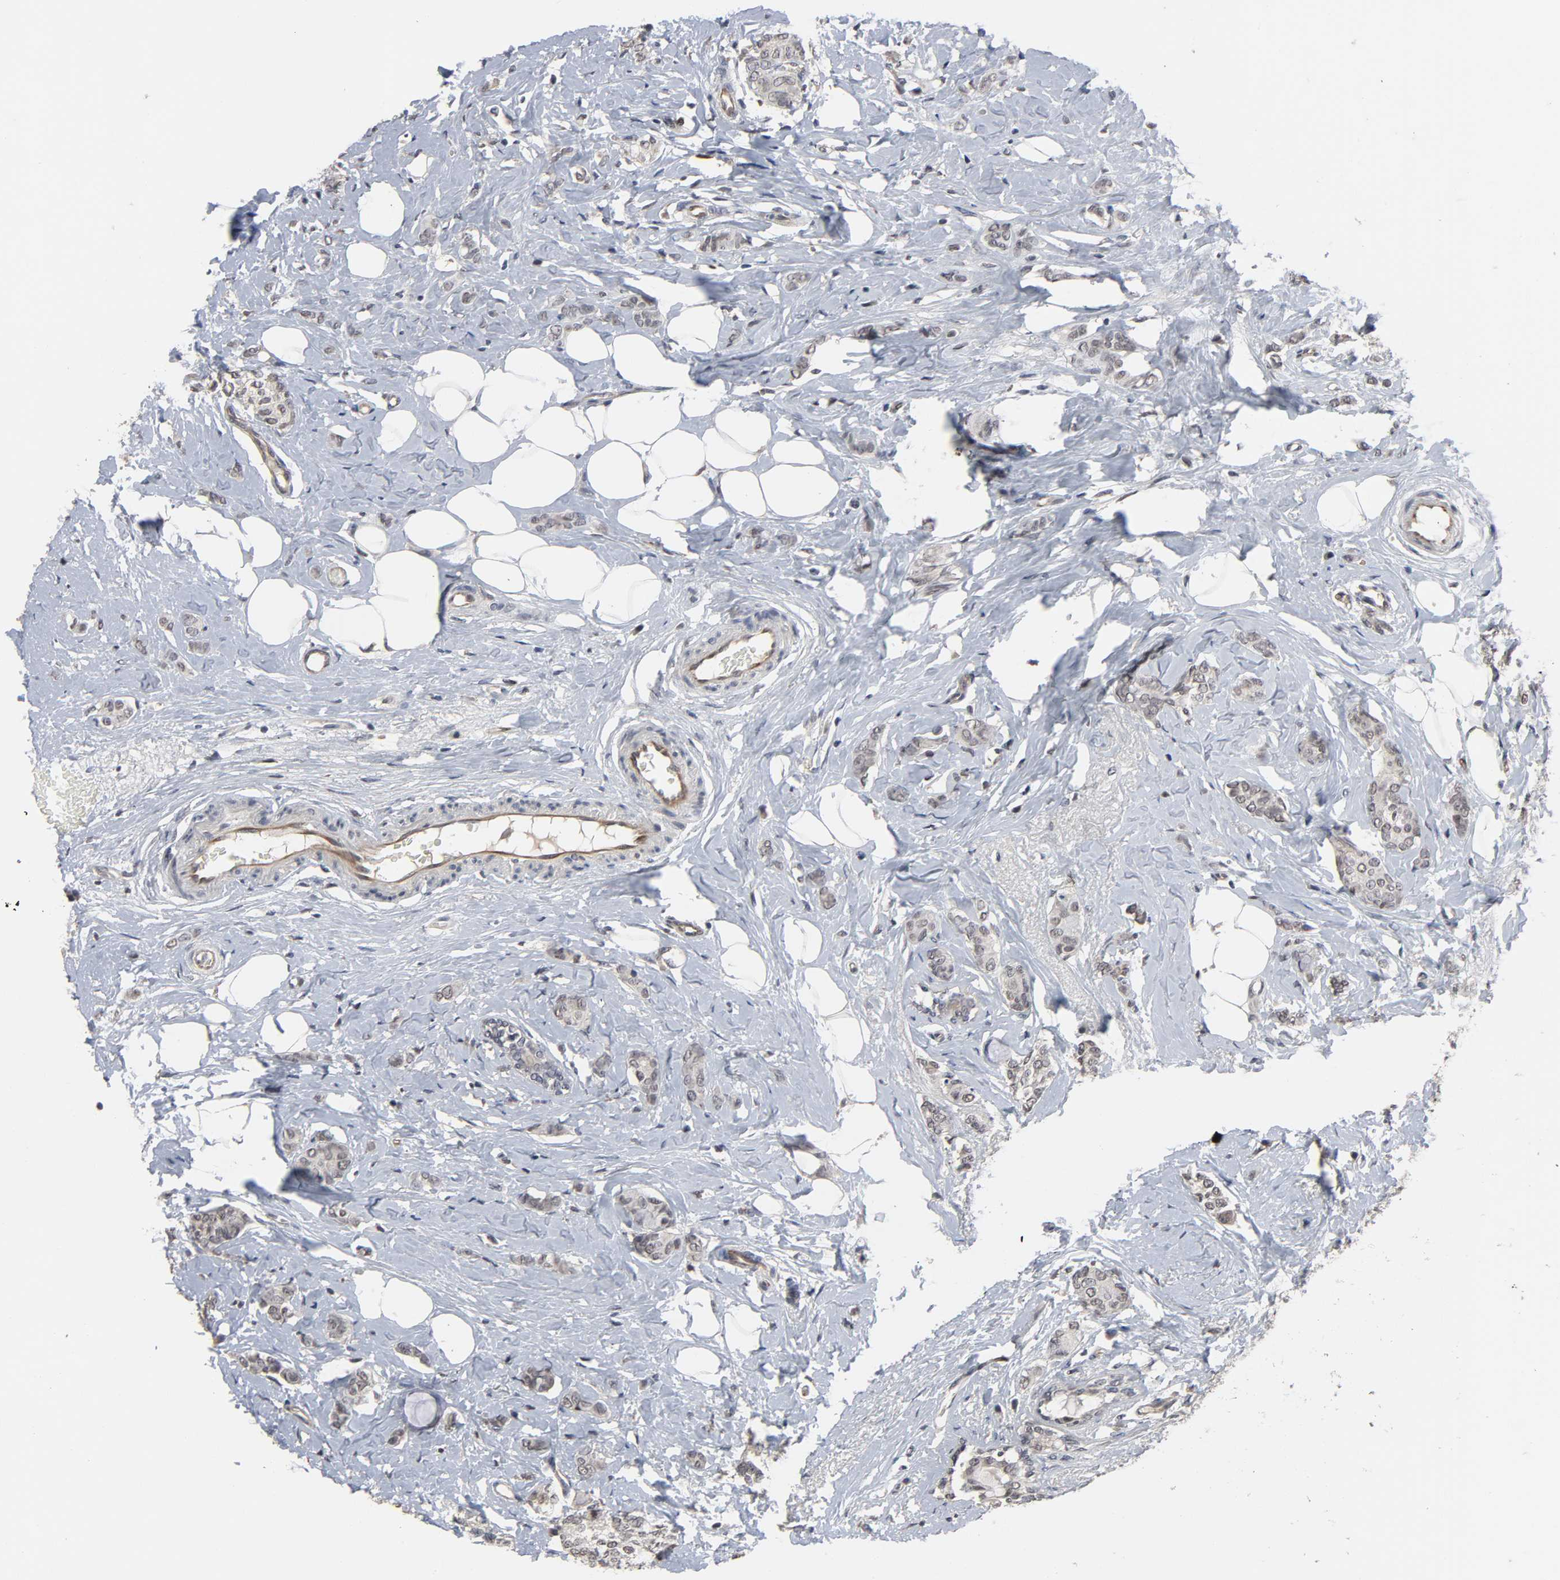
{"staining": {"intensity": "negative", "quantity": "none", "location": "none"}, "tissue": "breast cancer", "cell_type": "Tumor cells", "image_type": "cancer", "snomed": [{"axis": "morphology", "description": "Lobular carcinoma"}, {"axis": "topography", "description": "Breast"}], "caption": "IHC of human lobular carcinoma (breast) reveals no staining in tumor cells. Brightfield microscopy of immunohistochemistry stained with DAB (3,3'-diaminobenzidine) (brown) and hematoxylin (blue), captured at high magnification.", "gene": "RTL5", "patient": {"sex": "female", "age": 60}}